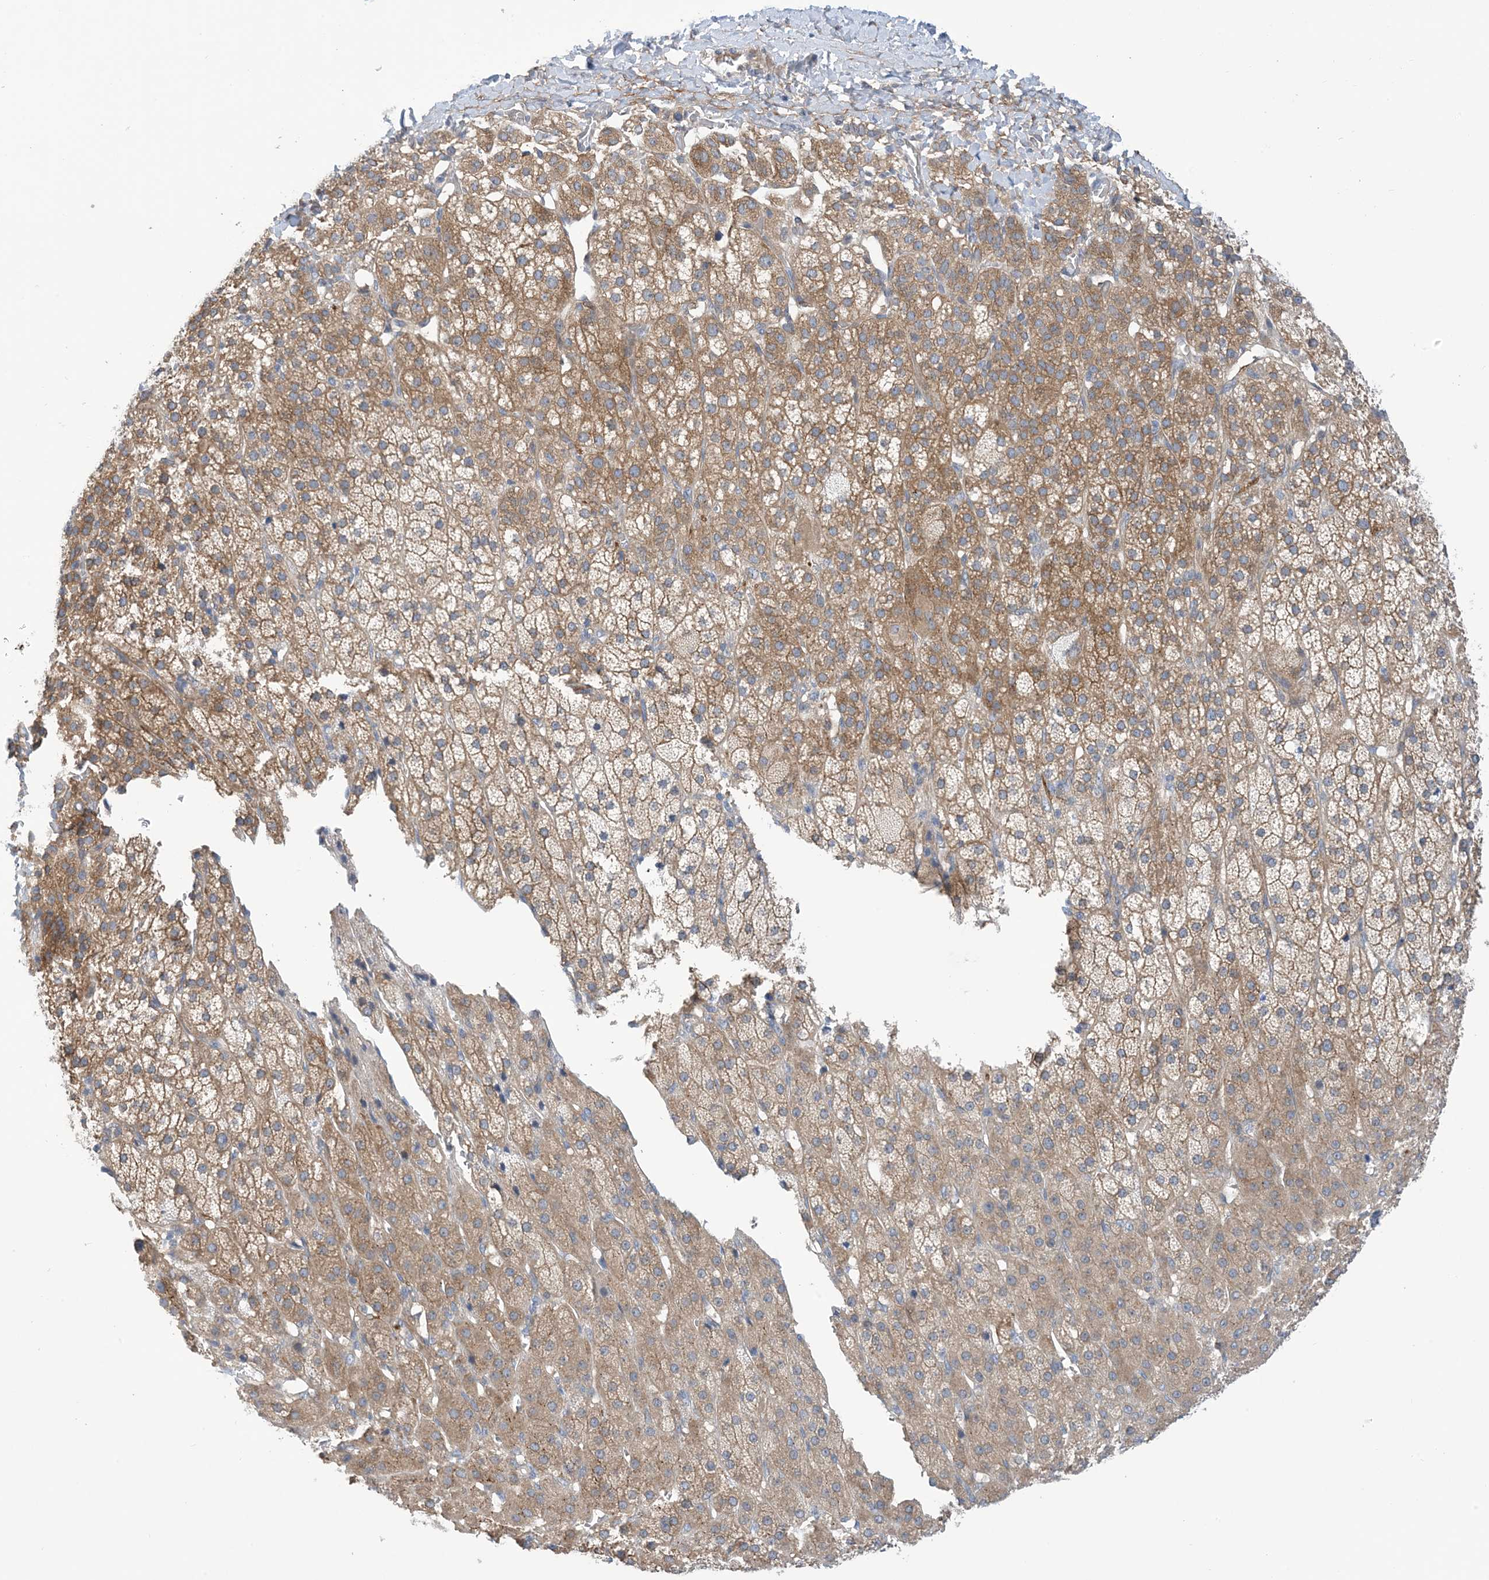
{"staining": {"intensity": "moderate", "quantity": "25%-75%", "location": "cytoplasmic/membranous"}, "tissue": "adrenal gland", "cell_type": "Glandular cells", "image_type": "normal", "snomed": [{"axis": "morphology", "description": "Normal tissue, NOS"}, {"axis": "topography", "description": "Adrenal gland"}], "caption": "IHC (DAB) staining of benign human adrenal gland displays moderate cytoplasmic/membranous protein expression in about 25%-75% of glandular cells. Nuclei are stained in blue.", "gene": "EHBP1", "patient": {"sex": "female", "age": 57}}